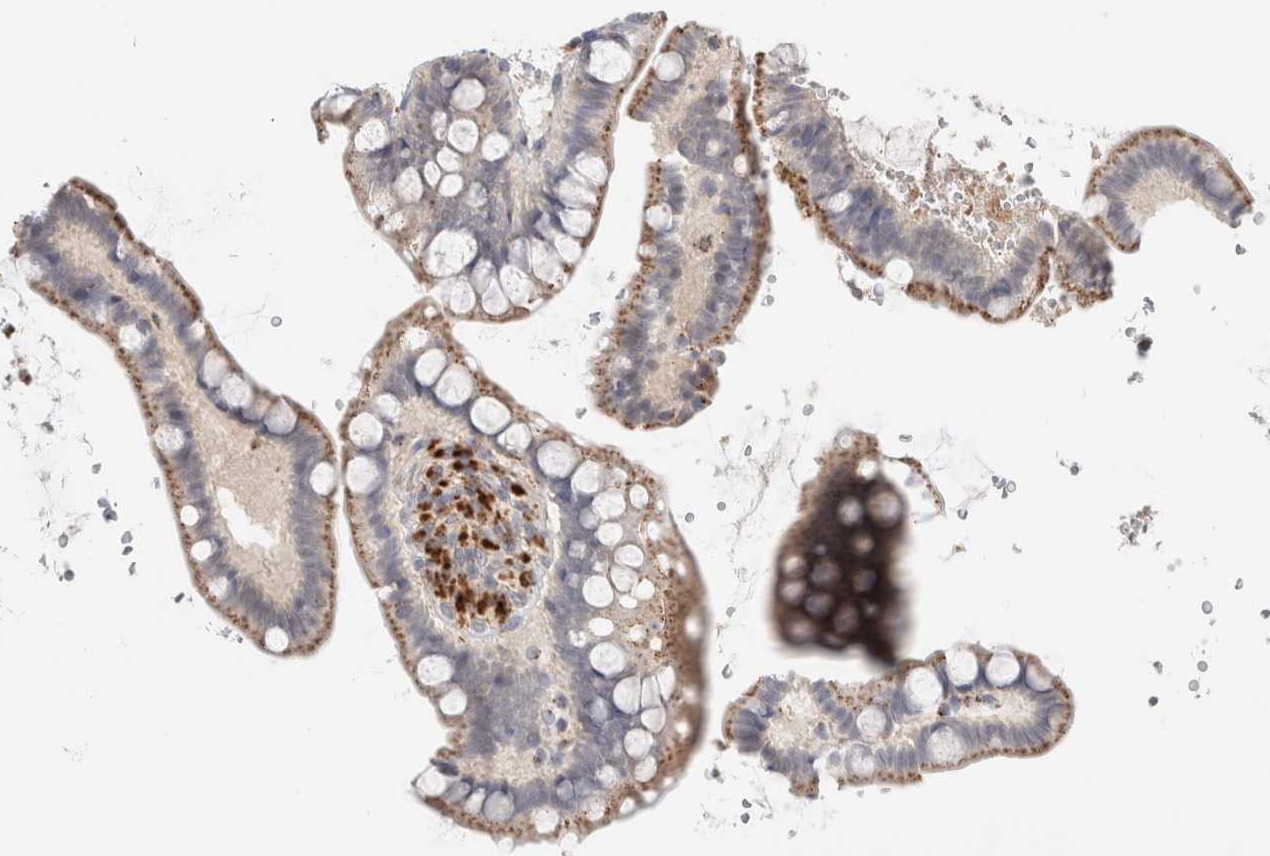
{"staining": {"intensity": "moderate", "quantity": ">75%", "location": "cytoplasmic/membranous"}, "tissue": "small intestine", "cell_type": "Glandular cells", "image_type": "normal", "snomed": [{"axis": "morphology", "description": "Normal tissue, NOS"}, {"axis": "topography", "description": "Smooth muscle"}, {"axis": "topography", "description": "Small intestine"}], "caption": "Human small intestine stained for a protein (brown) demonstrates moderate cytoplasmic/membranous positive positivity in about >75% of glandular cells.", "gene": "GNS", "patient": {"sex": "female", "age": 84}}